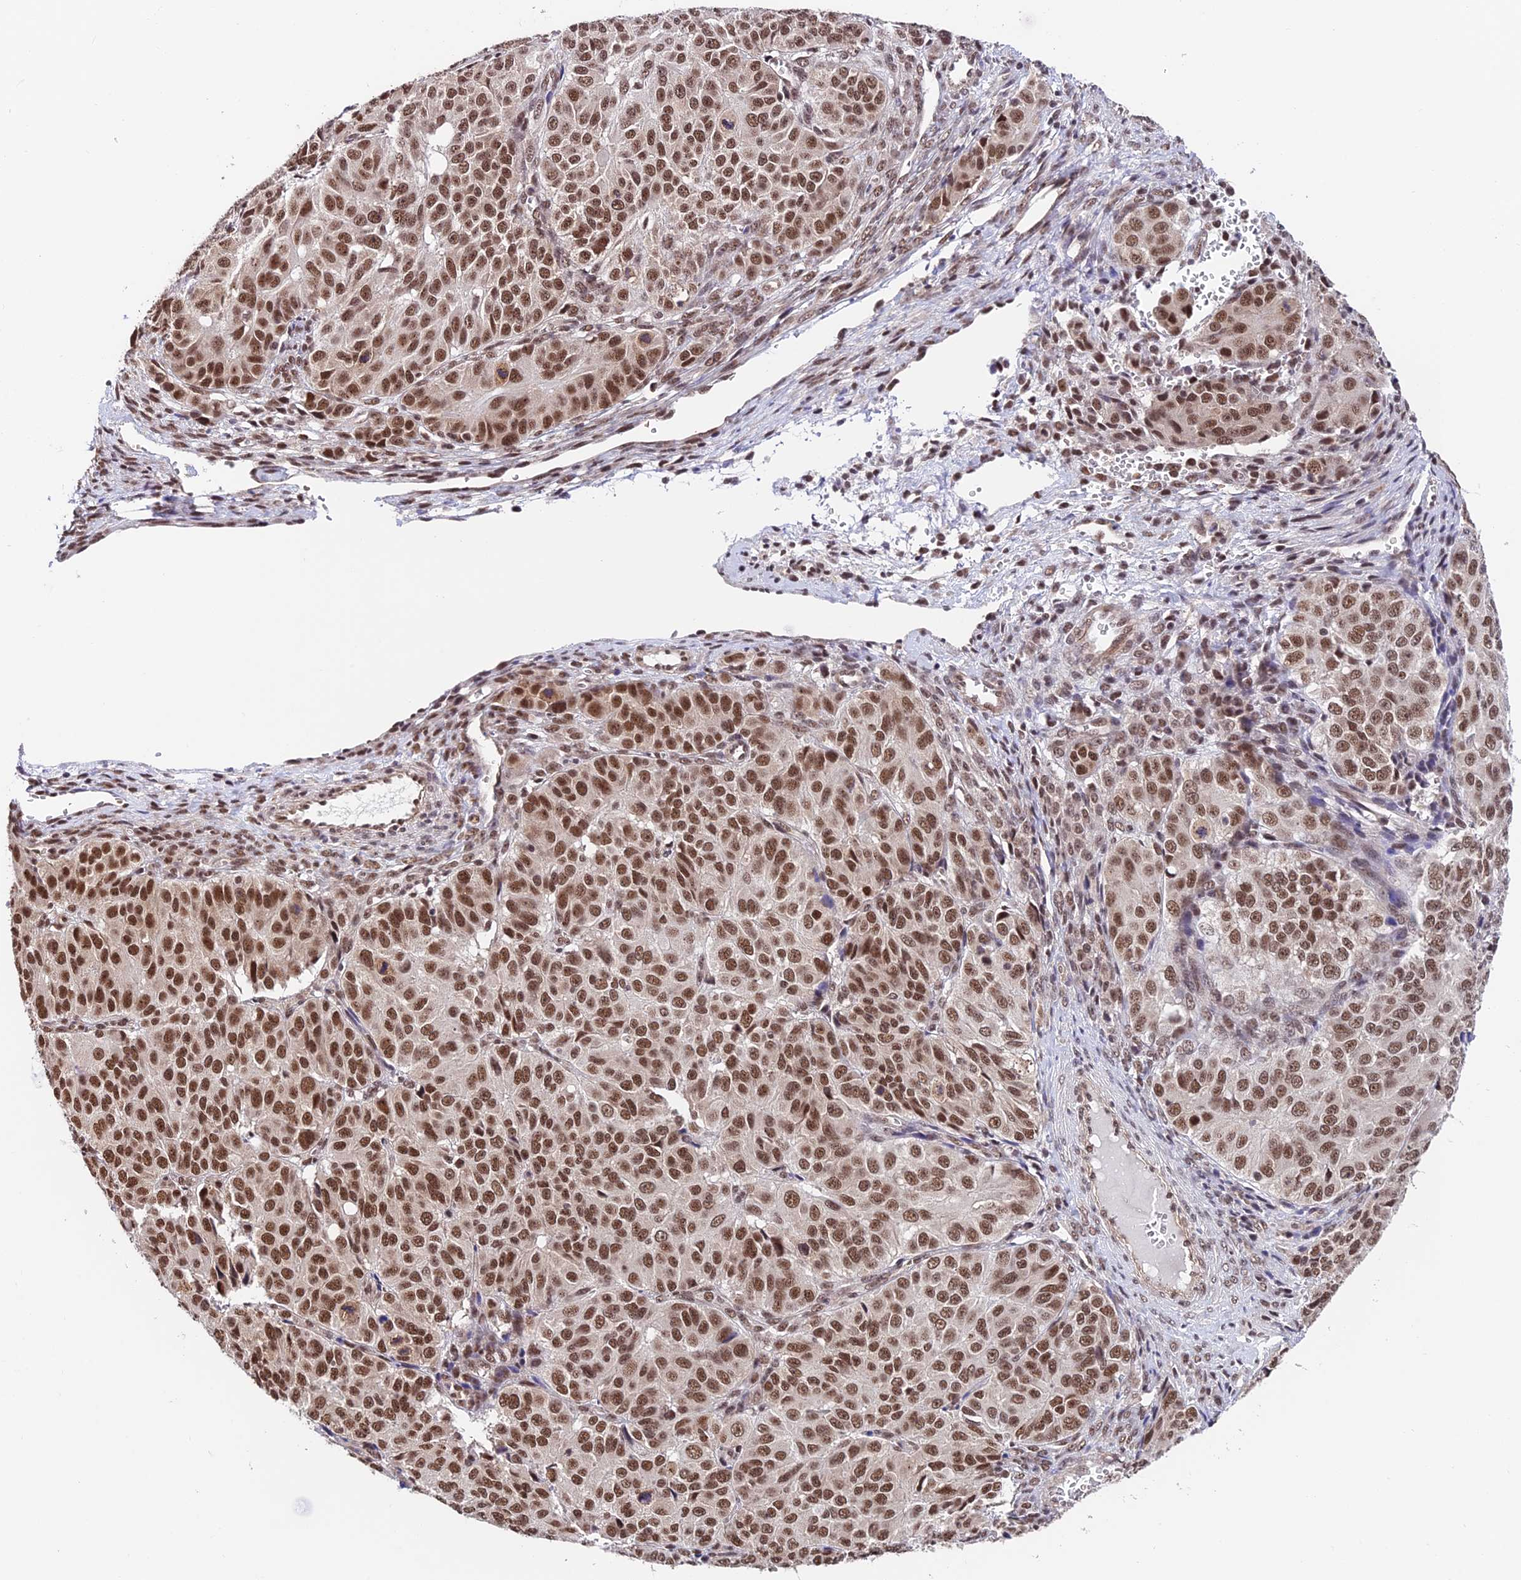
{"staining": {"intensity": "moderate", "quantity": ">75%", "location": "nuclear"}, "tissue": "ovarian cancer", "cell_type": "Tumor cells", "image_type": "cancer", "snomed": [{"axis": "morphology", "description": "Carcinoma, endometroid"}, {"axis": "topography", "description": "Ovary"}], "caption": "About >75% of tumor cells in human ovarian cancer (endometroid carcinoma) exhibit moderate nuclear protein staining as visualized by brown immunohistochemical staining.", "gene": "RBM42", "patient": {"sex": "female", "age": 51}}